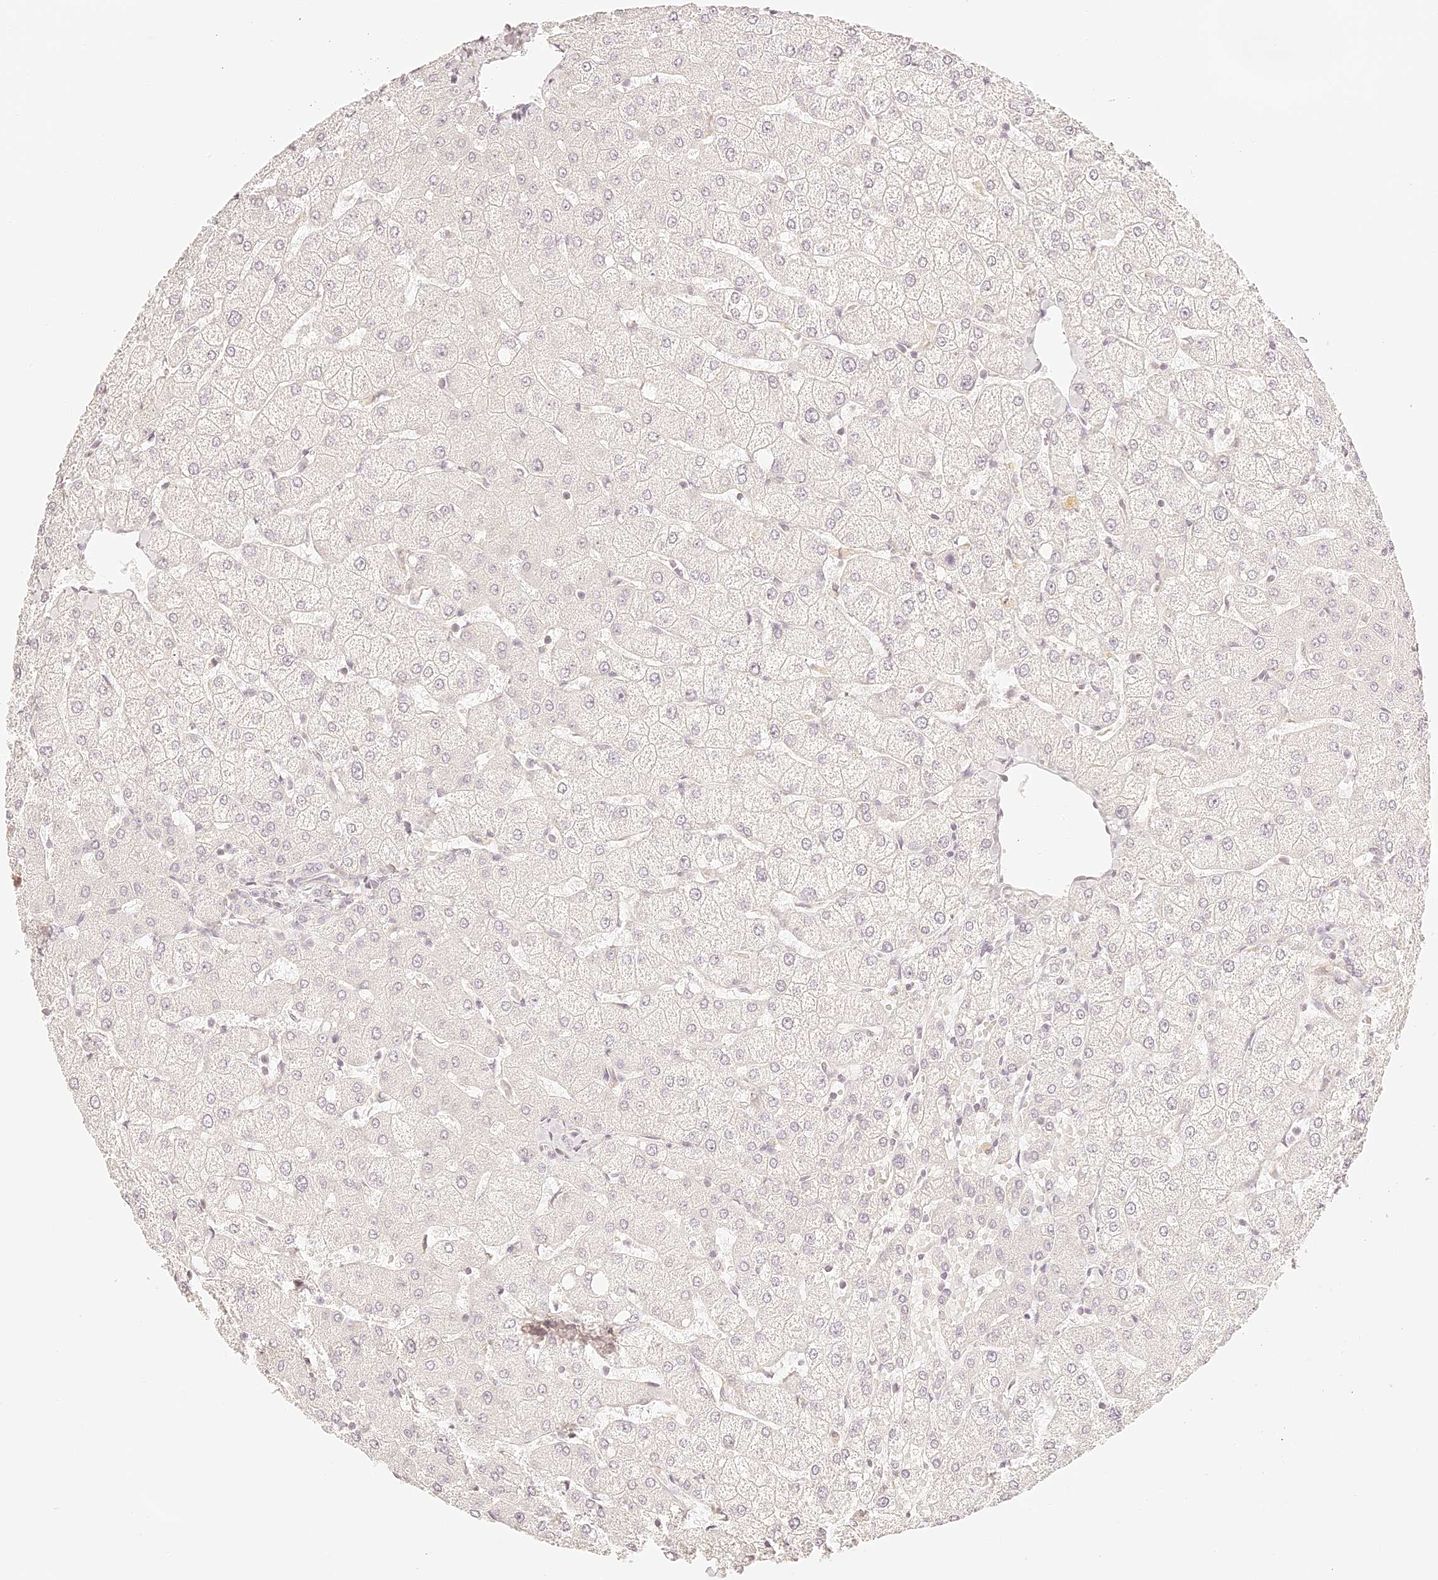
{"staining": {"intensity": "negative", "quantity": "none", "location": "none"}, "tissue": "liver", "cell_type": "Cholangiocytes", "image_type": "normal", "snomed": [{"axis": "morphology", "description": "Normal tissue, NOS"}, {"axis": "topography", "description": "Liver"}], "caption": "Normal liver was stained to show a protein in brown. There is no significant positivity in cholangiocytes. (Brightfield microscopy of DAB immunohistochemistry at high magnification).", "gene": "TRIM45", "patient": {"sex": "female", "age": 54}}